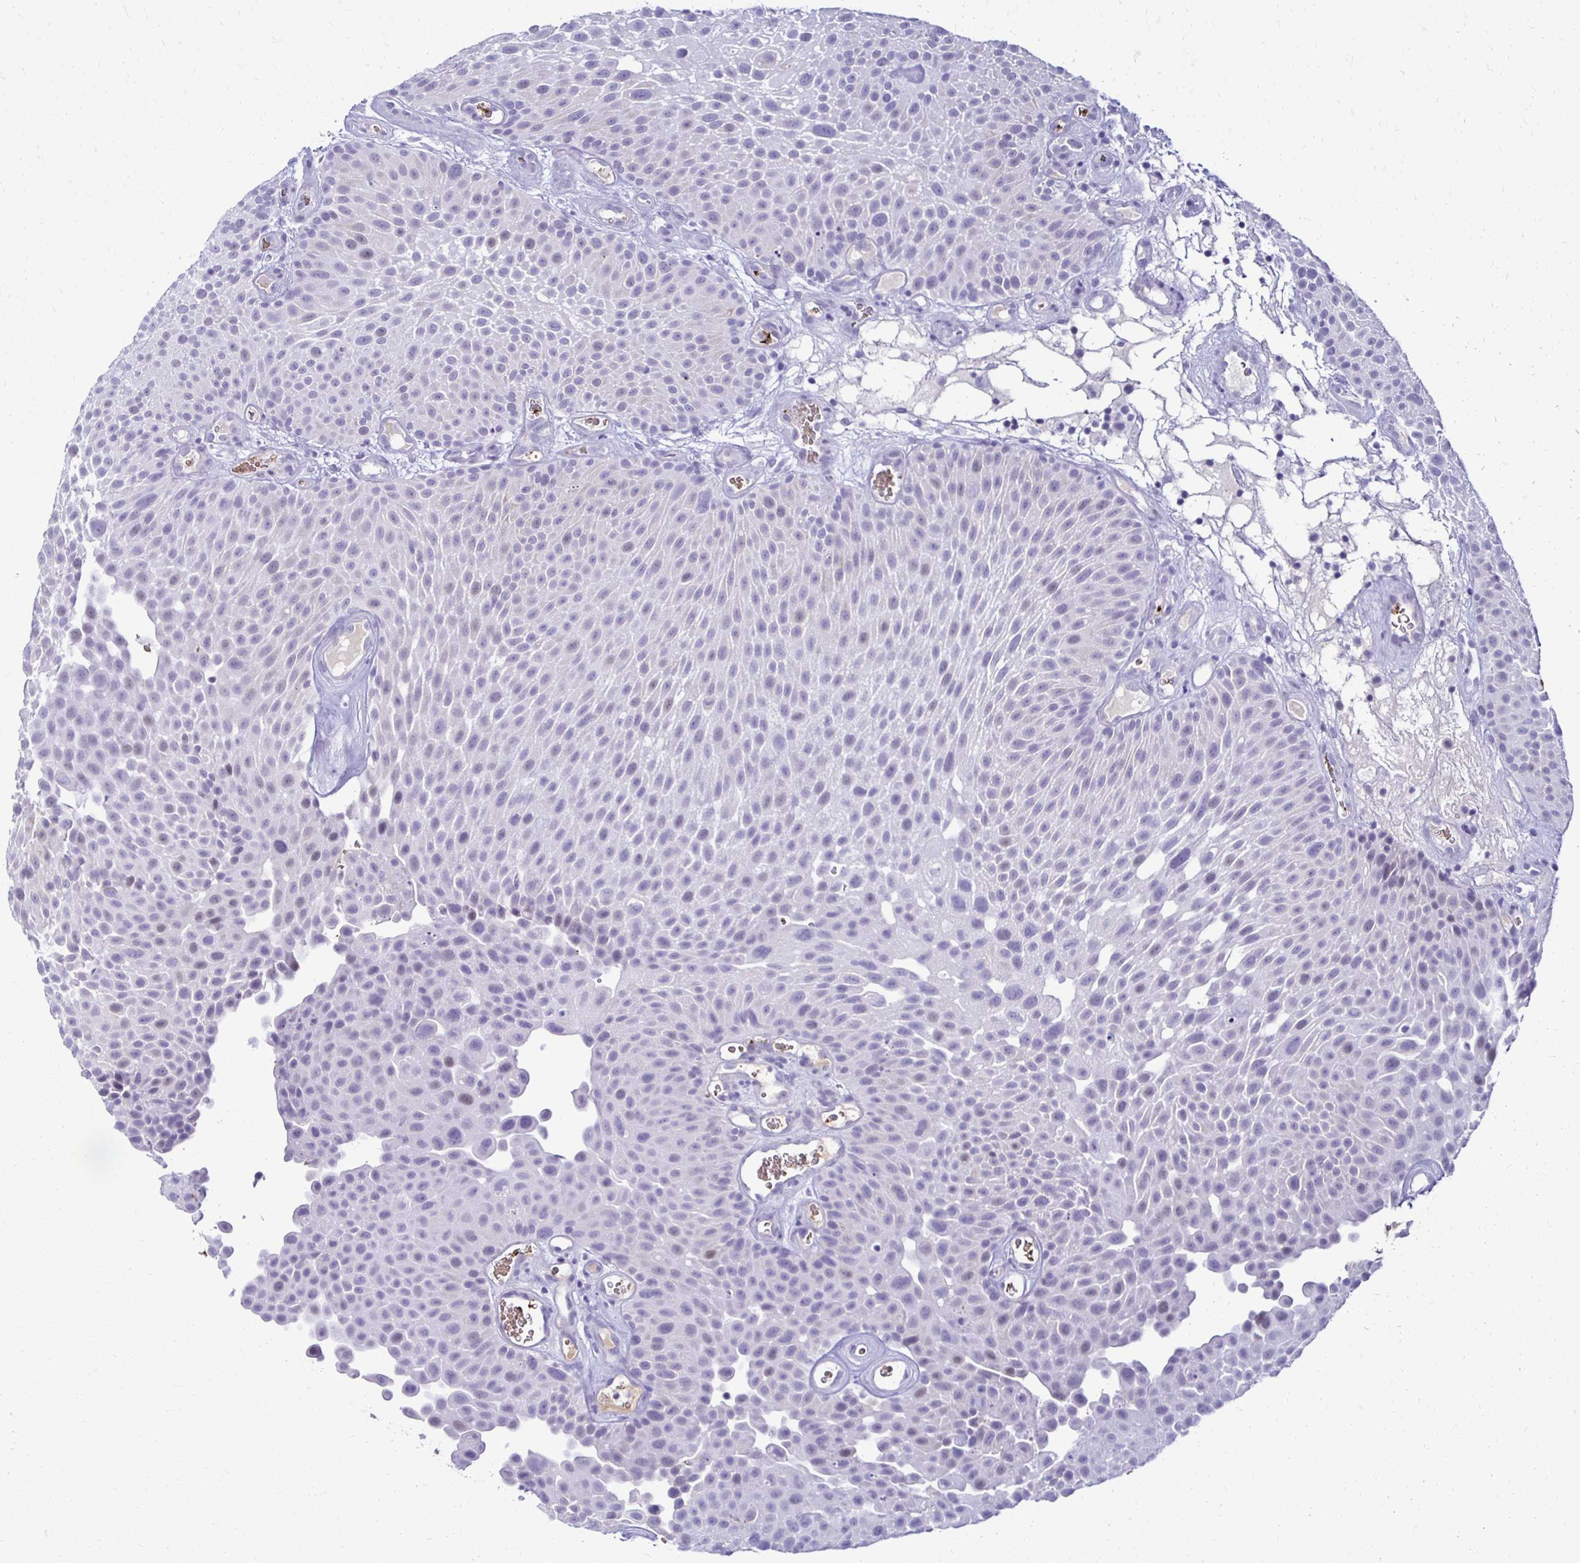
{"staining": {"intensity": "negative", "quantity": "none", "location": "none"}, "tissue": "urothelial cancer", "cell_type": "Tumor cells", "image_type": "cancer", "snomed": [{"axis": "morphology", "description": "Urothelial carcinoma, Low grade"}, {"axis": "topography", "description": "Urinary bladder"}], "caption": "Immunohistochemical staining of low-grade urothelial carcinoma reveals no significant expression in tumor cells.", "gene": "RHBDL3", "patient": {"sex": "male", "age": 72}}